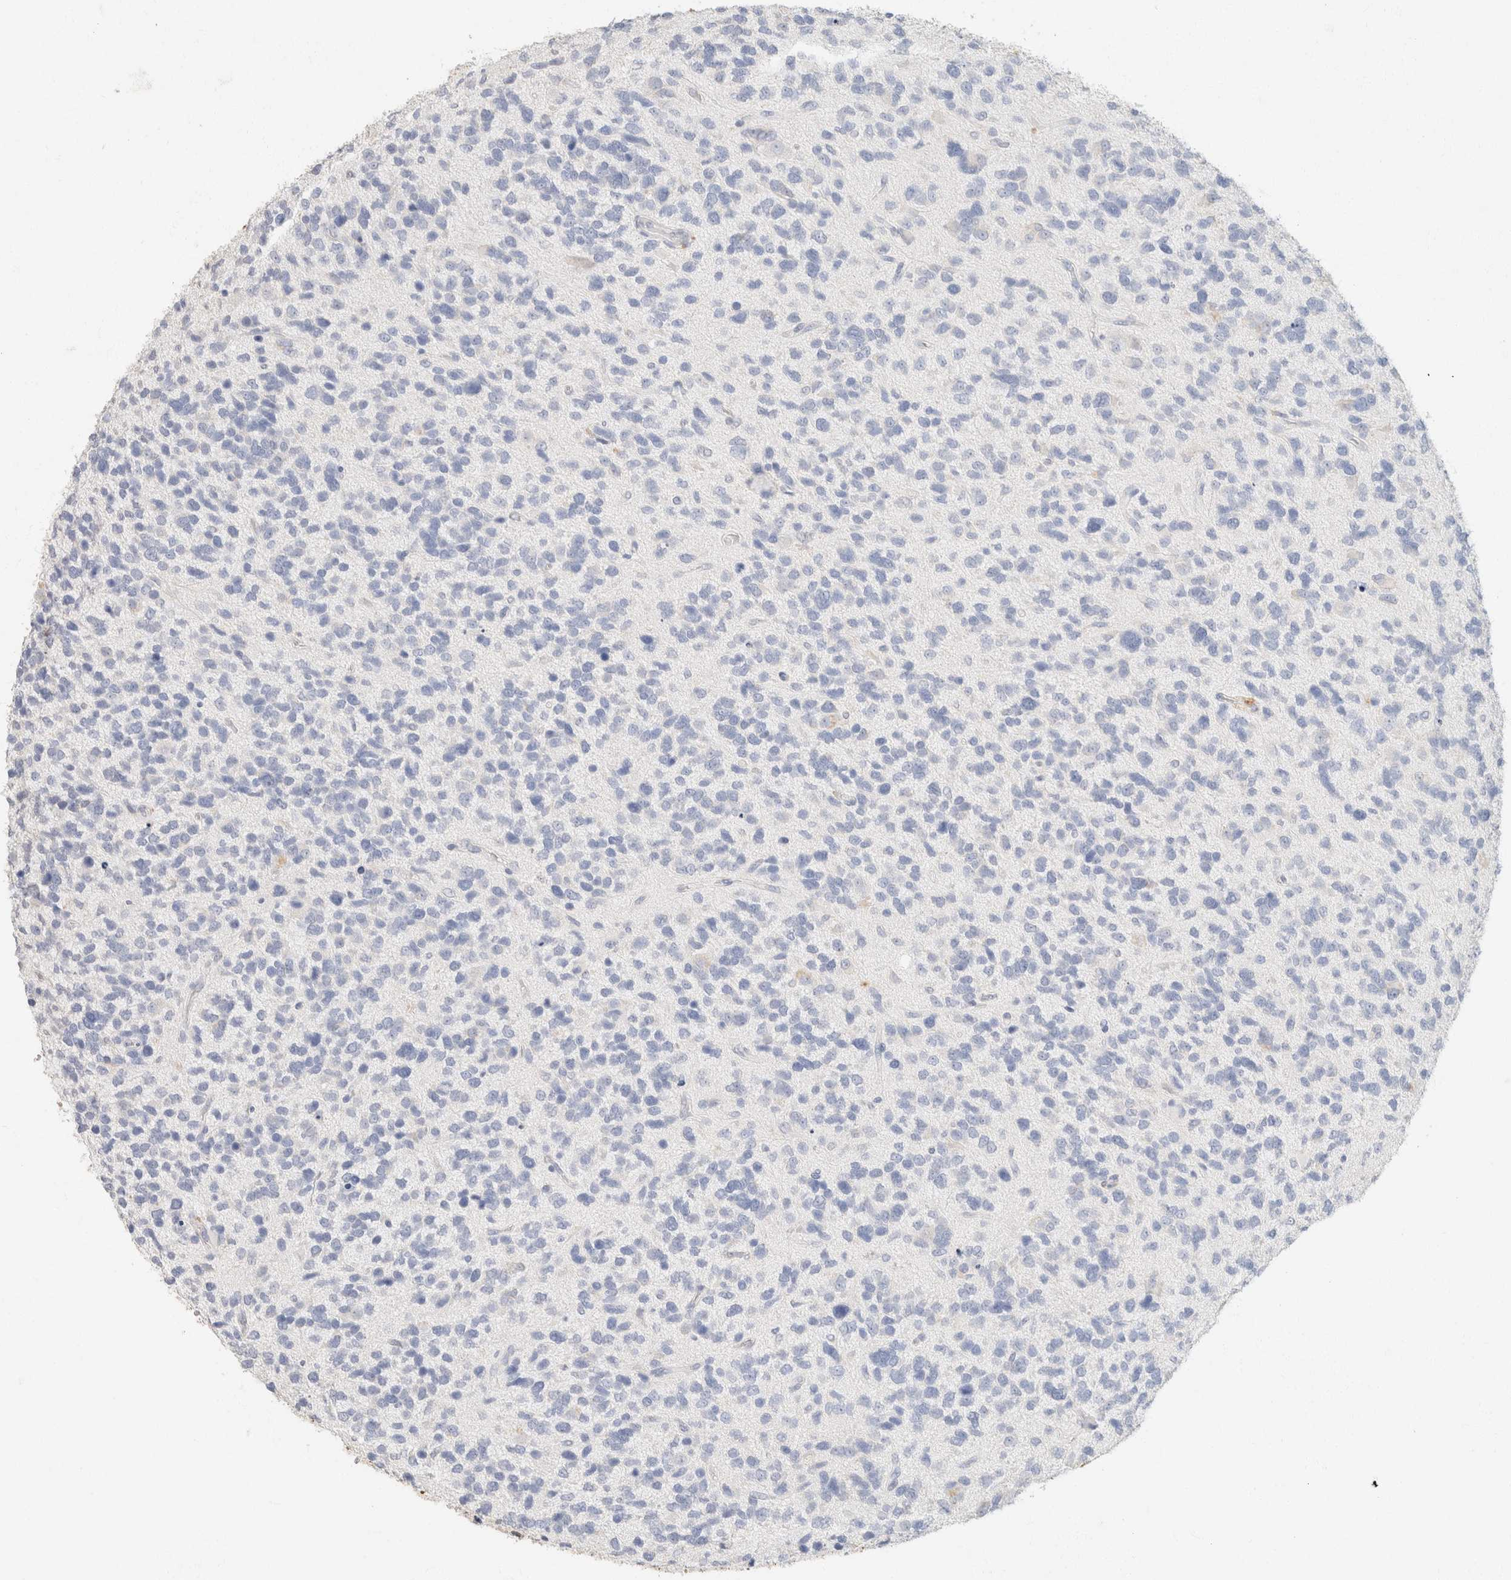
{"staining": {"intensity": "negative", "quantity": "none", "location": "none"}, "tissue": "glioma", "cell_type": "Tumor cells", "image_type": "cancer", "snomed": [{"axis": "morphology", "description": "Glioma, malignant, High grade"}, {"axis": "topography", "description": "Brain"}], "caption": "Tumor cells show no significant protein expression in malignant high-grade glioma.", "gene": "CA12", "patient": {"sex": "female", "age": 58}}